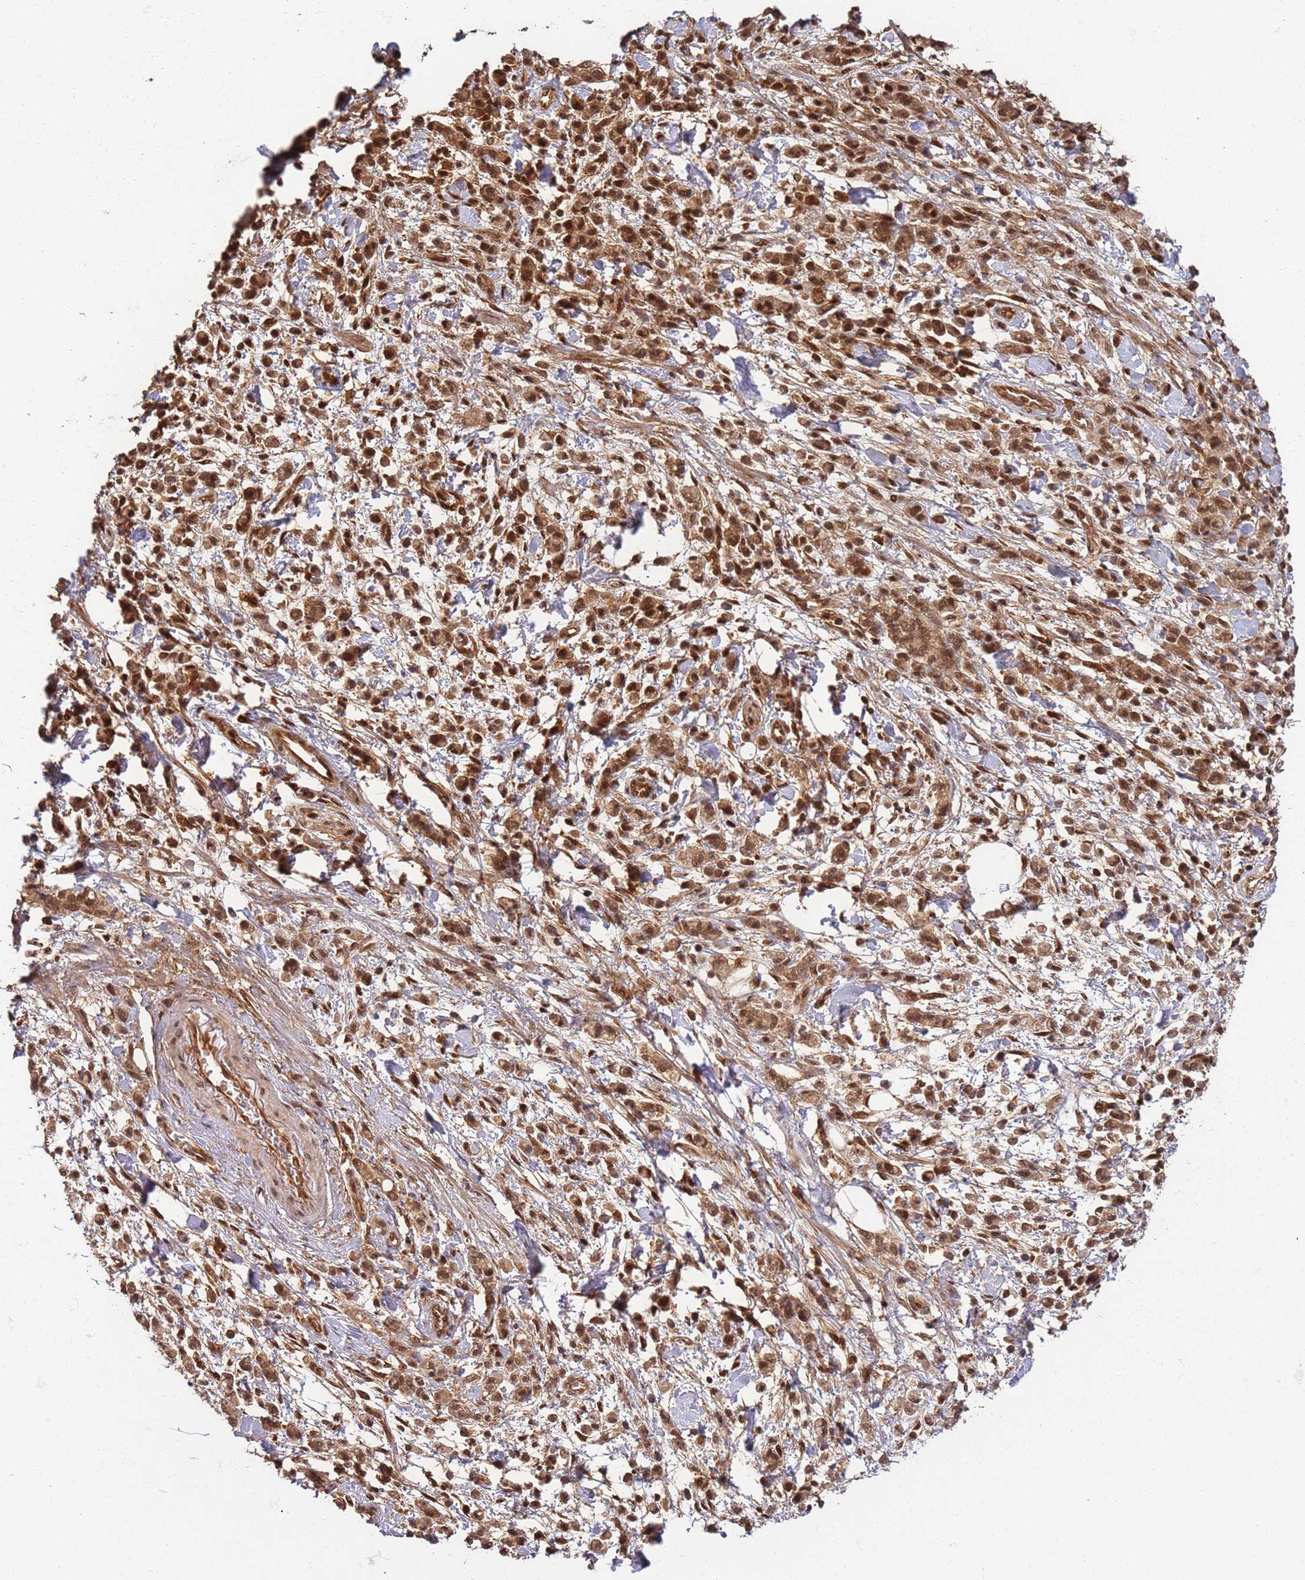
{"staining": {"intensity": "strong", "quantity": ">75%", "location": "nuclear"}, "tissue": "stomach cancer", "cell_type": "Tumor cells", "image_type": "cancer", "snomed": [{"axis": "morphology", "description": "Adenocarcinoma, NOS"}, {"axis": "topography", "description": "Stomach"}], "caption": "IHC micrograph of neoplastic tissue: stomach cancer stained using IHC displays high levels of strong protein expression localized specifically in the nuclear of tumor cells, appearing as a nuclear brown color.", "gene": "PGLS", "patient": {"sex": "male", "age": 76}}